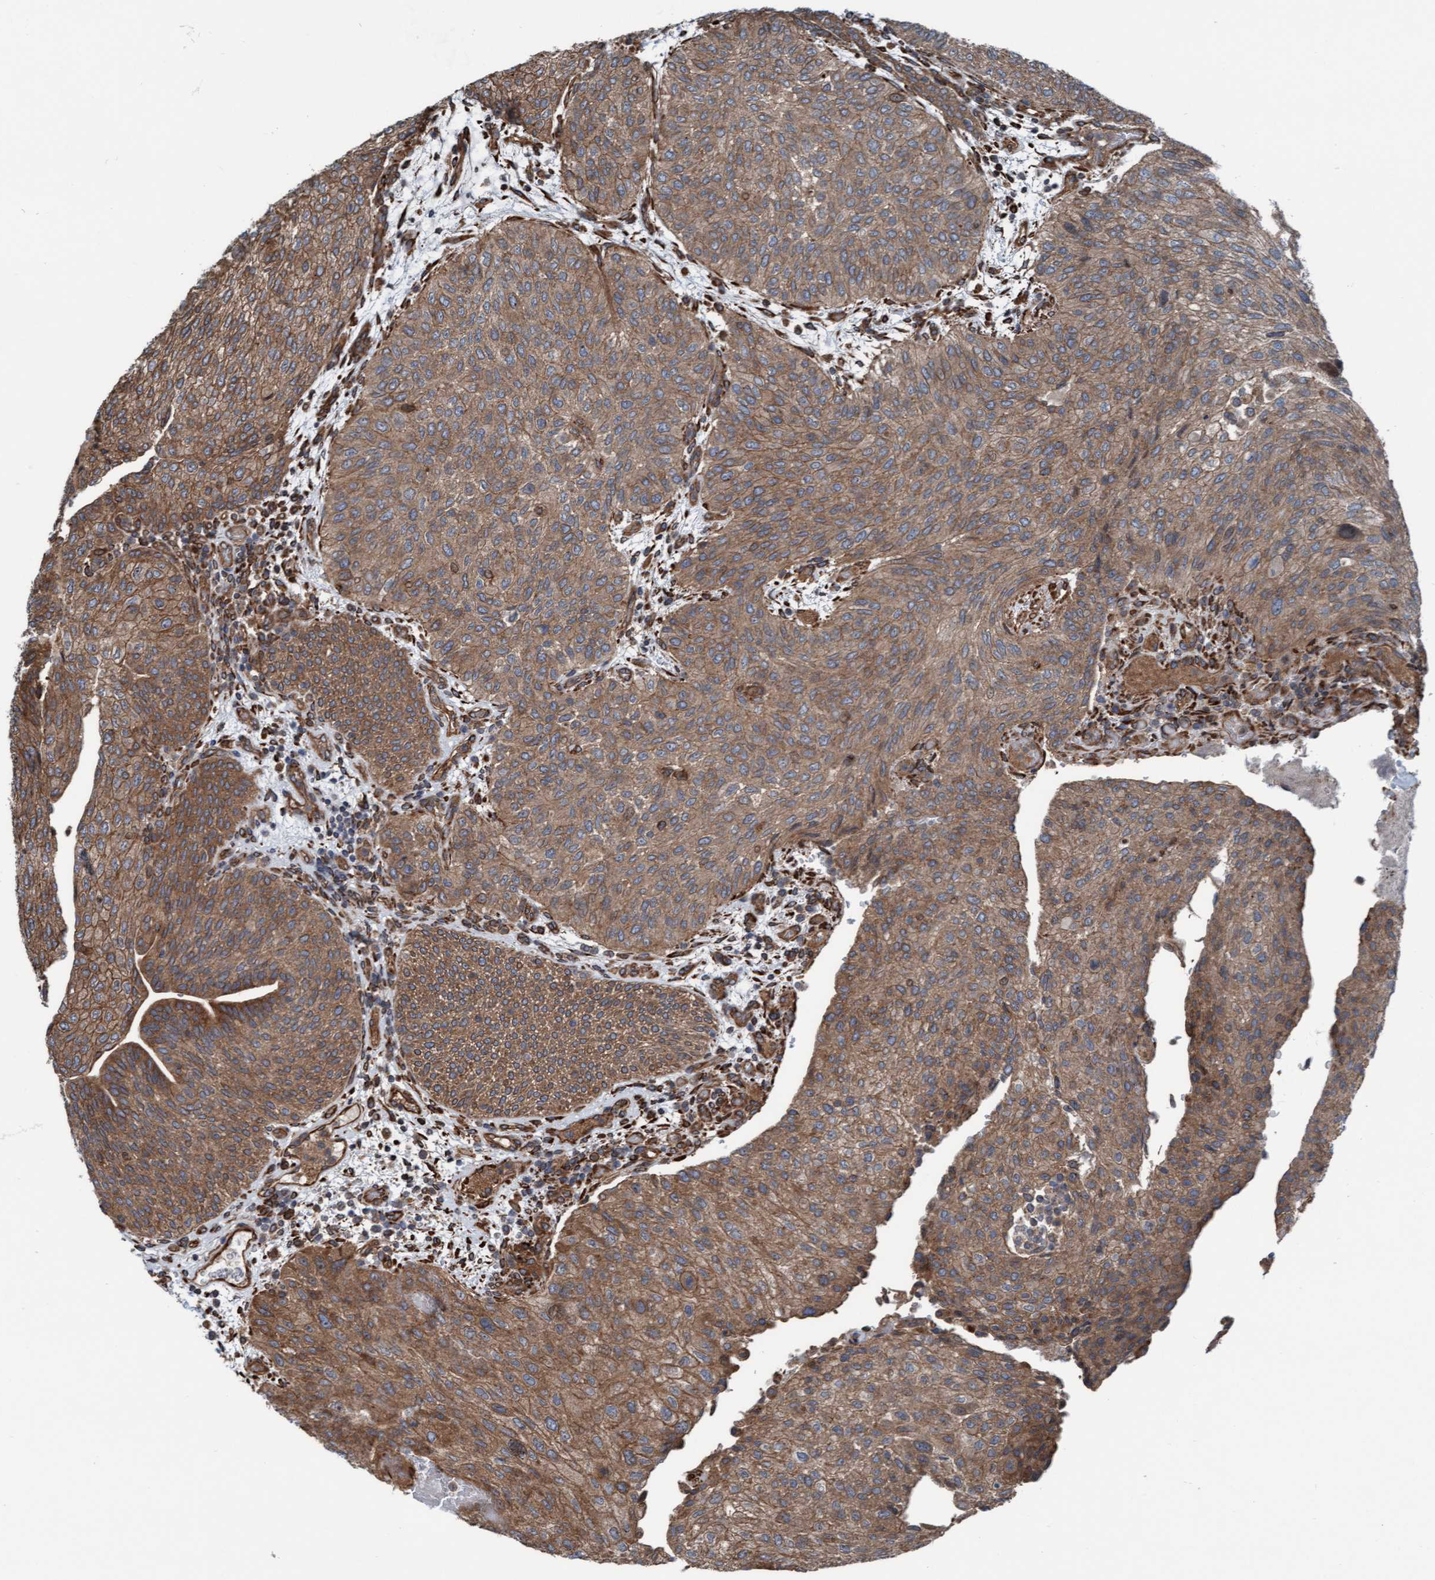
{"staining": {"intensity": "moderate", "quantity": ">75%", "location": "cytoplasmic/membranous"}, "tissue": "urothelial cancer", "cell_type": "Tumor cells", "image_type": "cancer", "snomed": [{"axis": "morphology", "description": "Urothelial carcinoma, Low grade"}, {"axis": "morphology", "description": "Urothelial carcinoma, High grade"}, {"axis": "topography", "description": "Urinary bladder"}], "caption": "Moderate cytoplasmic/membranous protein staining is appreciated in about >75% of tumor cells in urothelial cancer.", "gene": "RAP1GAP2", "patient": {"sex": "male", "age": 35}}